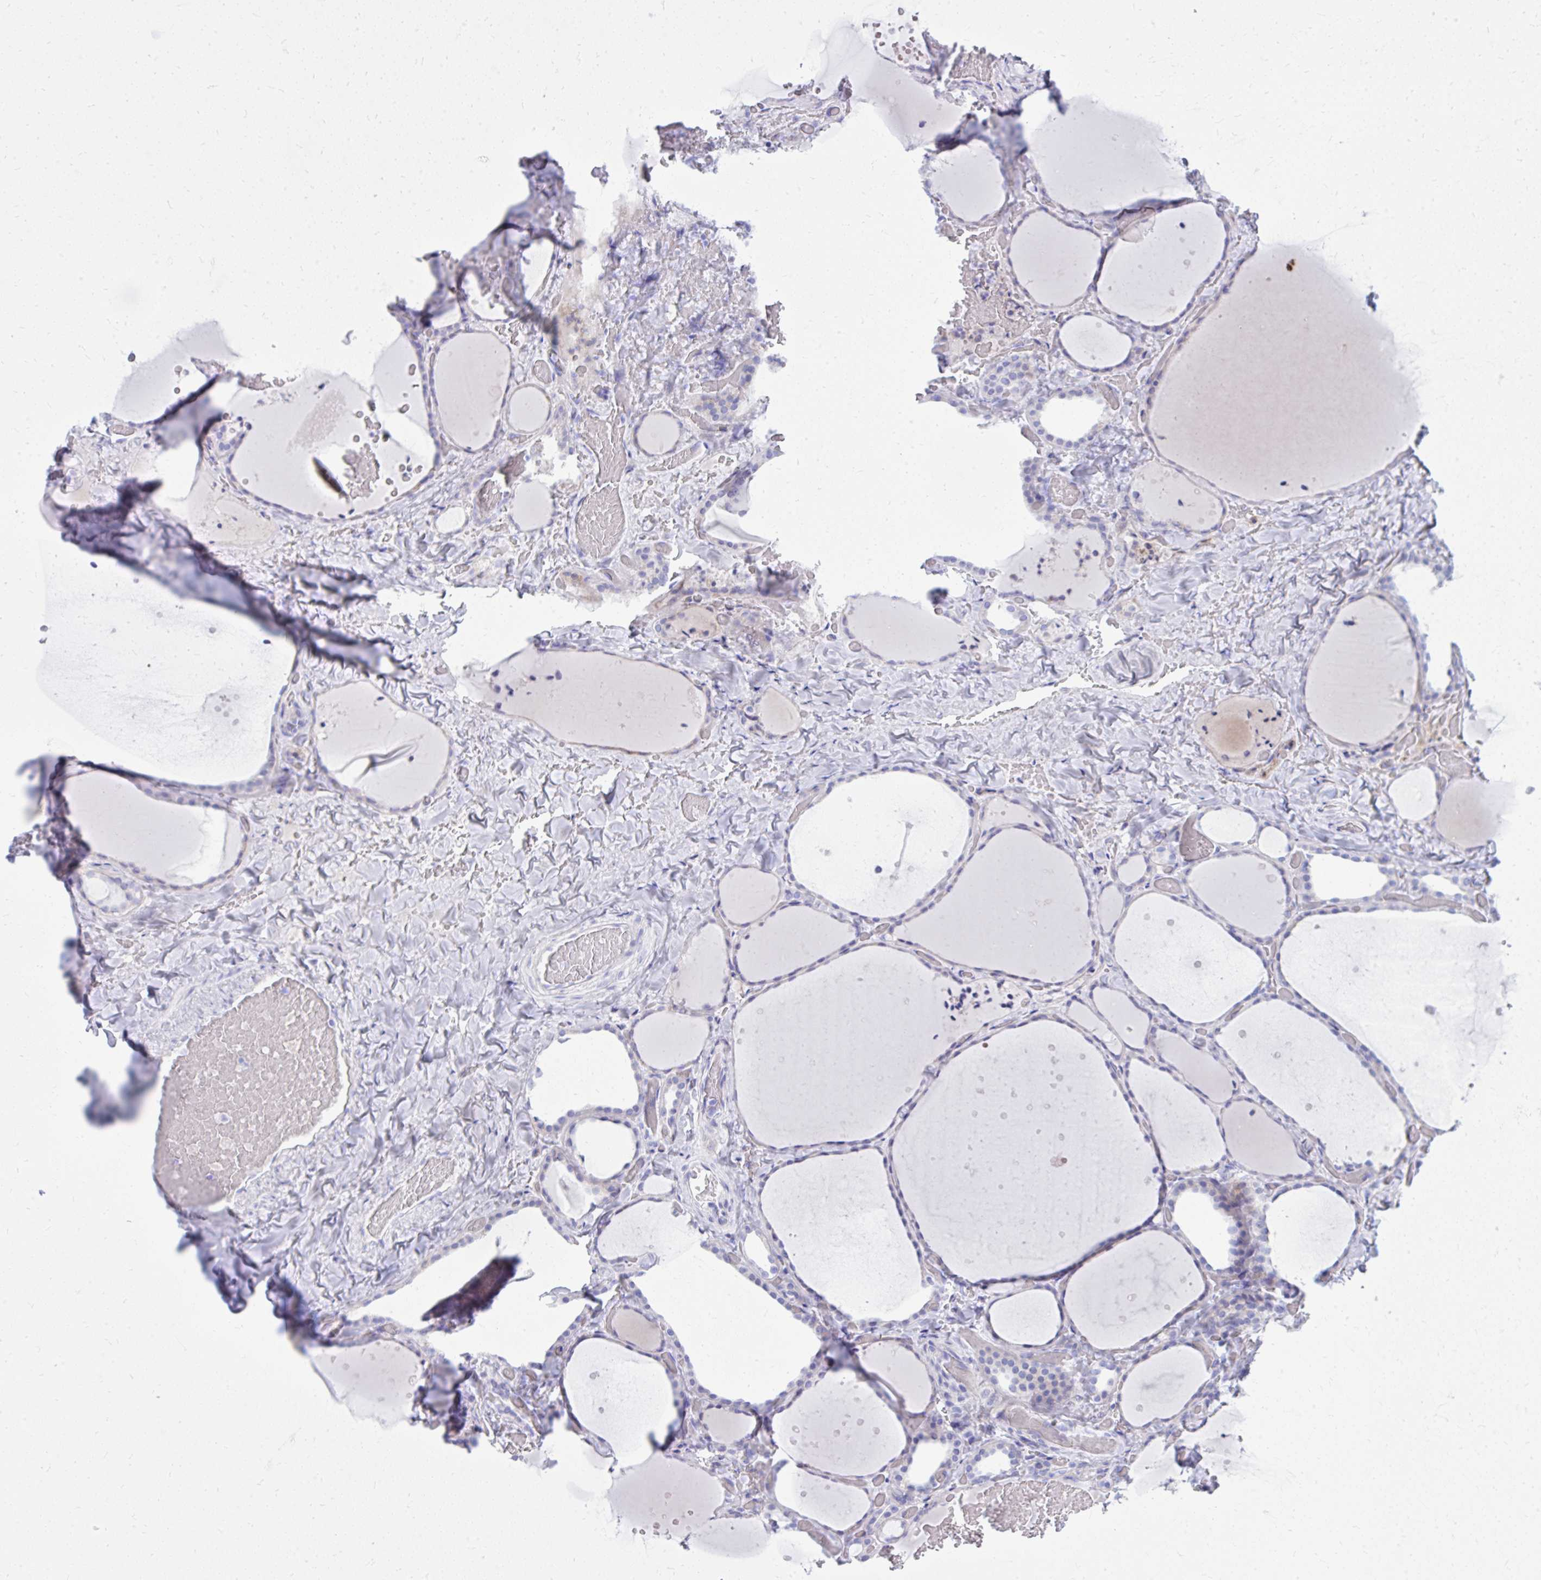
{"staining": {"intensity": "weak", "quantity": "<25%", "location": "cytoplasmic/membranous"}, "tissue": "thyroid gland", "cell_type": "Glandular cells", "image_type": "normal", "snomed": [{"axis": "morphology", "description": "Normal tissue, NOS"}, {"axis": "topography", "description": "Thyroid gland"}], "caption": "DAB immunohistochemical staining of normal human thyroid gland displays no significant staining in glandular cells. (DAB (3,3'-diaminobenzidine) IHC with hematoxylin counter stain).", "gene": "BCL6B", "patient": {"sex": "female", "age": 36}}